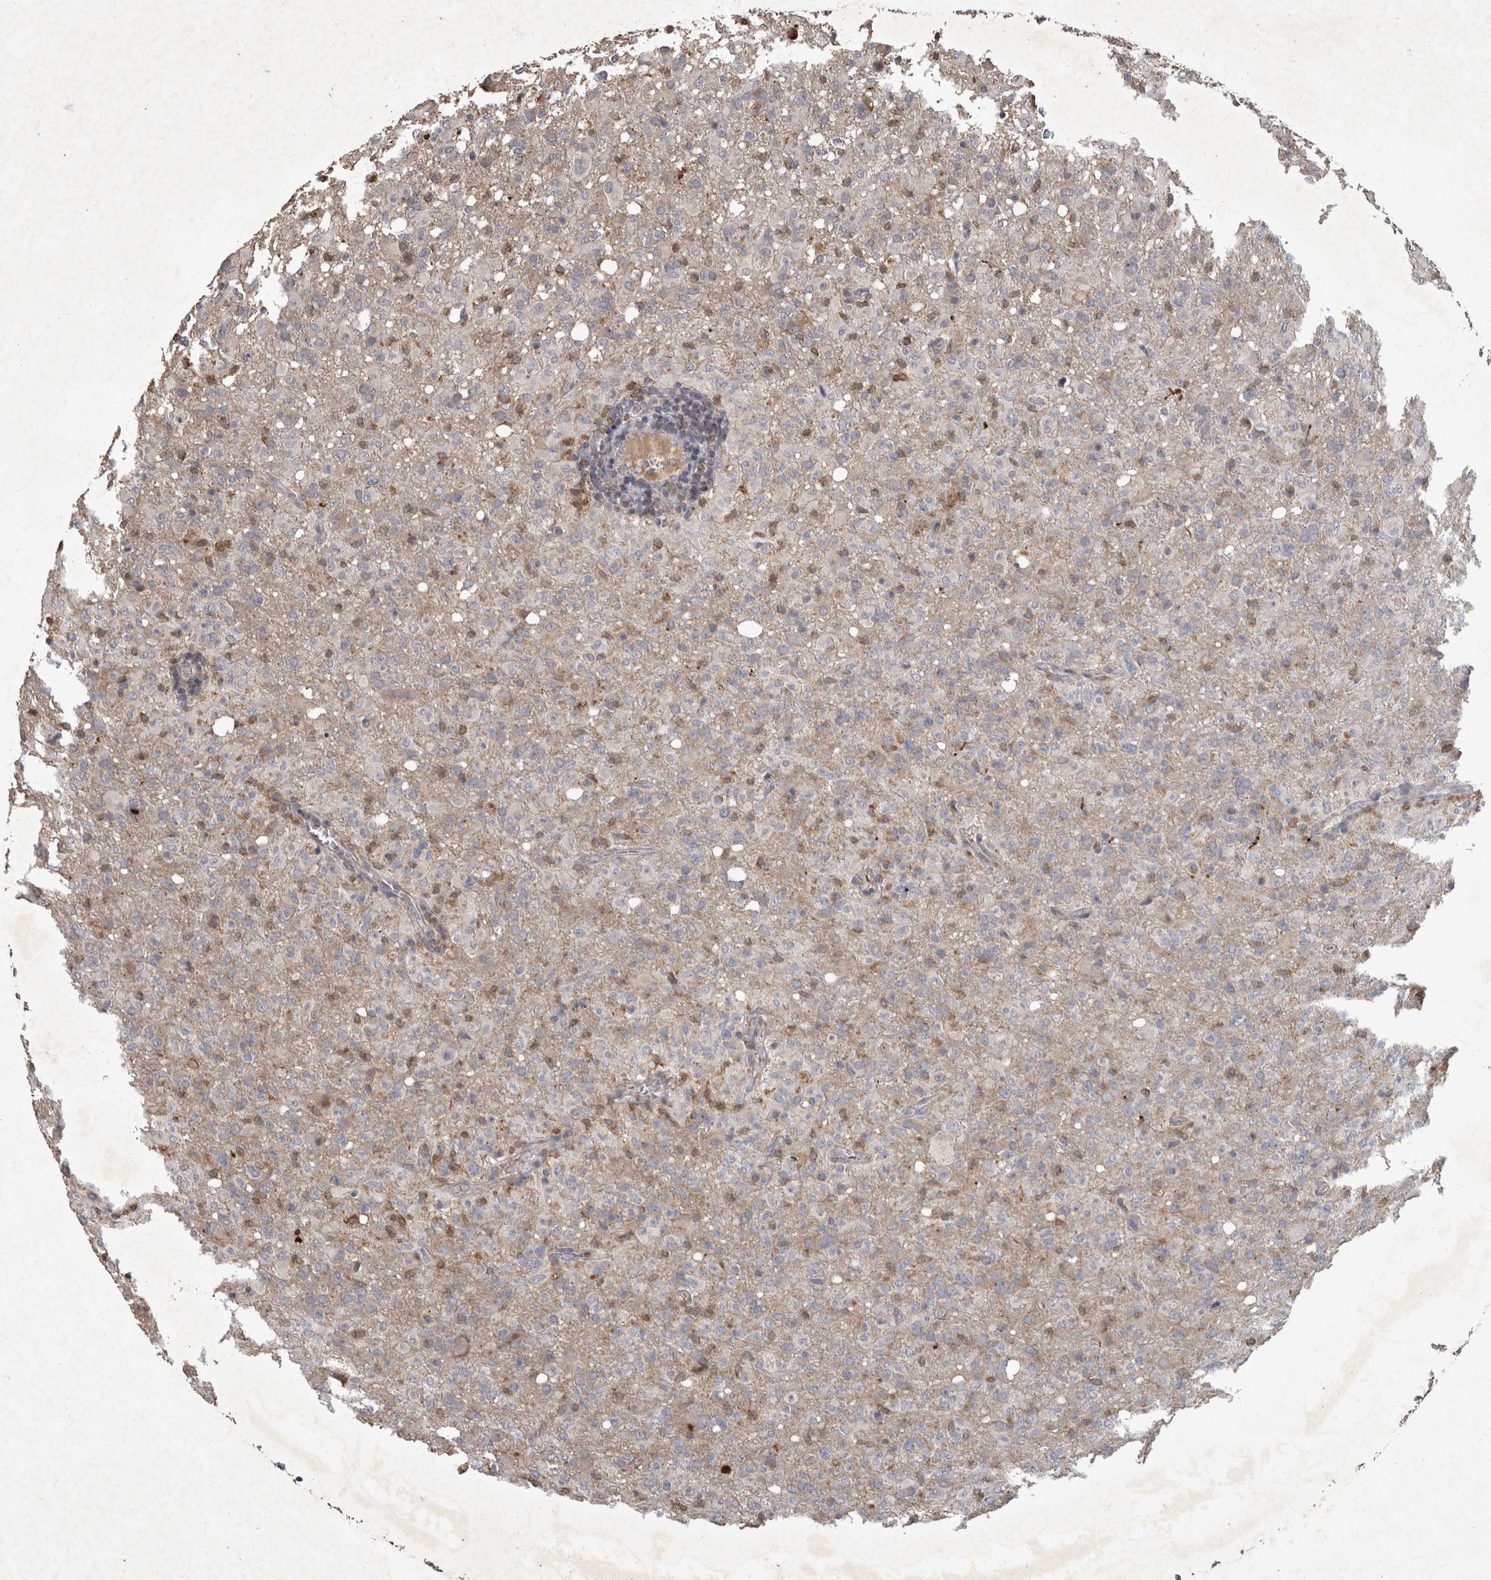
{"staining": {"intensity": "negative", "quantity": "none", "location": "none"}, "tissue": "glioma", "cell_type": "Tumor cells", "image_type": "cancer", "snomed": [{"axis": "morphology", "description": "Glioma, malignant, High grade"}, {"axis": "topography", "description": "Brain"}], "caption": "An IHC image of malignant glioma (high-grade) is shown. There is no staining in tumor cells of malignant glioma (high-grade).", "gene": "PPP1R3C", "patient": {"sex": "female", "age": 57}}